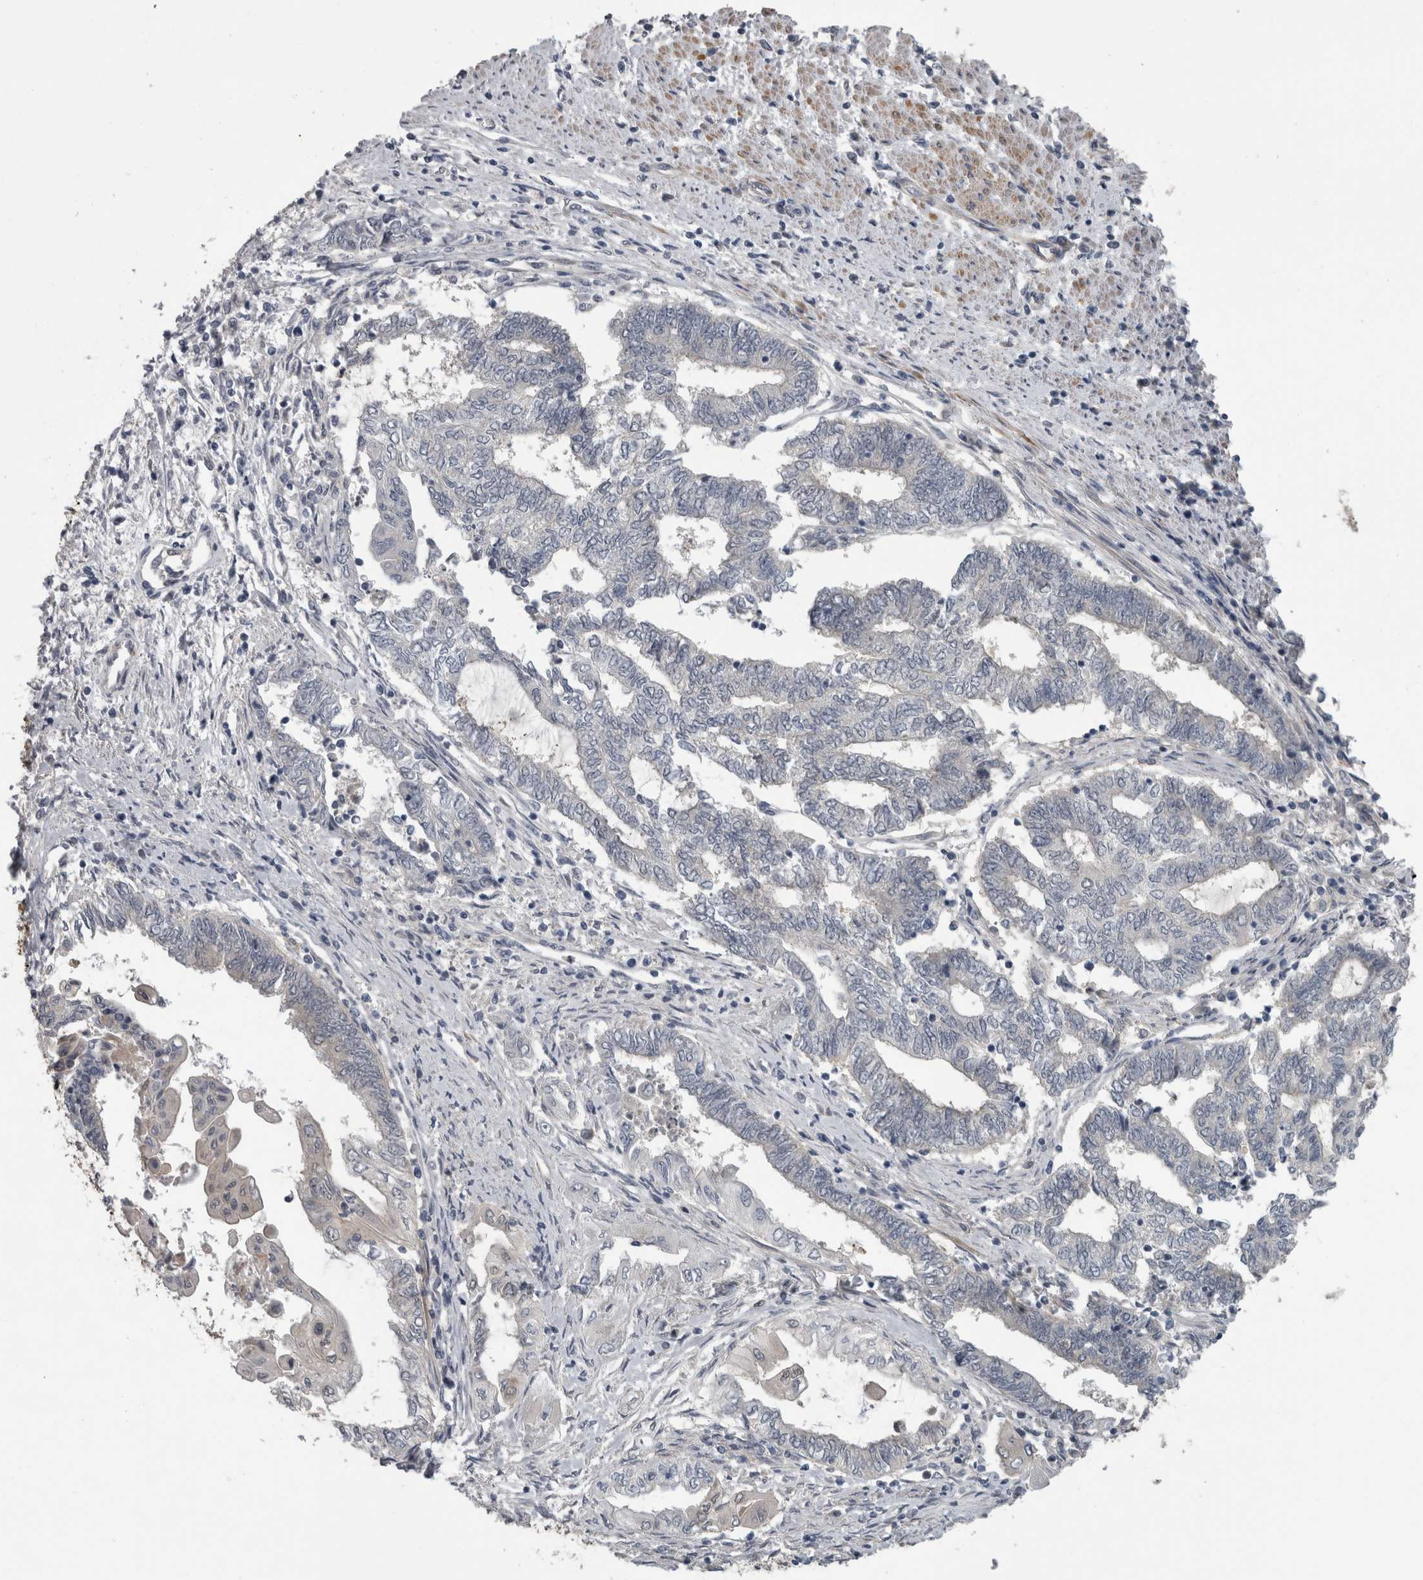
{"staining": {"intensity": "negative", "quantity": "none", "location": "none"}, "tissue": "endometrial cancer", "cell_type": "Tumor cells", "image_type": "cancer", "snomed": [{"axis": "morphology", "description": "Adenocarcinoma, NOS"}, {"axis": "topography", "description": "Uterus"}, {"axis": "topography", "description": "Endometrium"}], "caption": "DAB (3,3'-diaminobenzidine) immunohistochemical staining of human adenocarcinoma (endometrial) reveals no significant expression in tumor cells. Brightfield microscopy of immunohistochemistry stained with DAB (3,3'-diaminobenzidine) (brown) and hematoxylin (blue), captured at high magnification.", "gene": "NAPRT", "patient": {"sex": "female", "age": 70}}